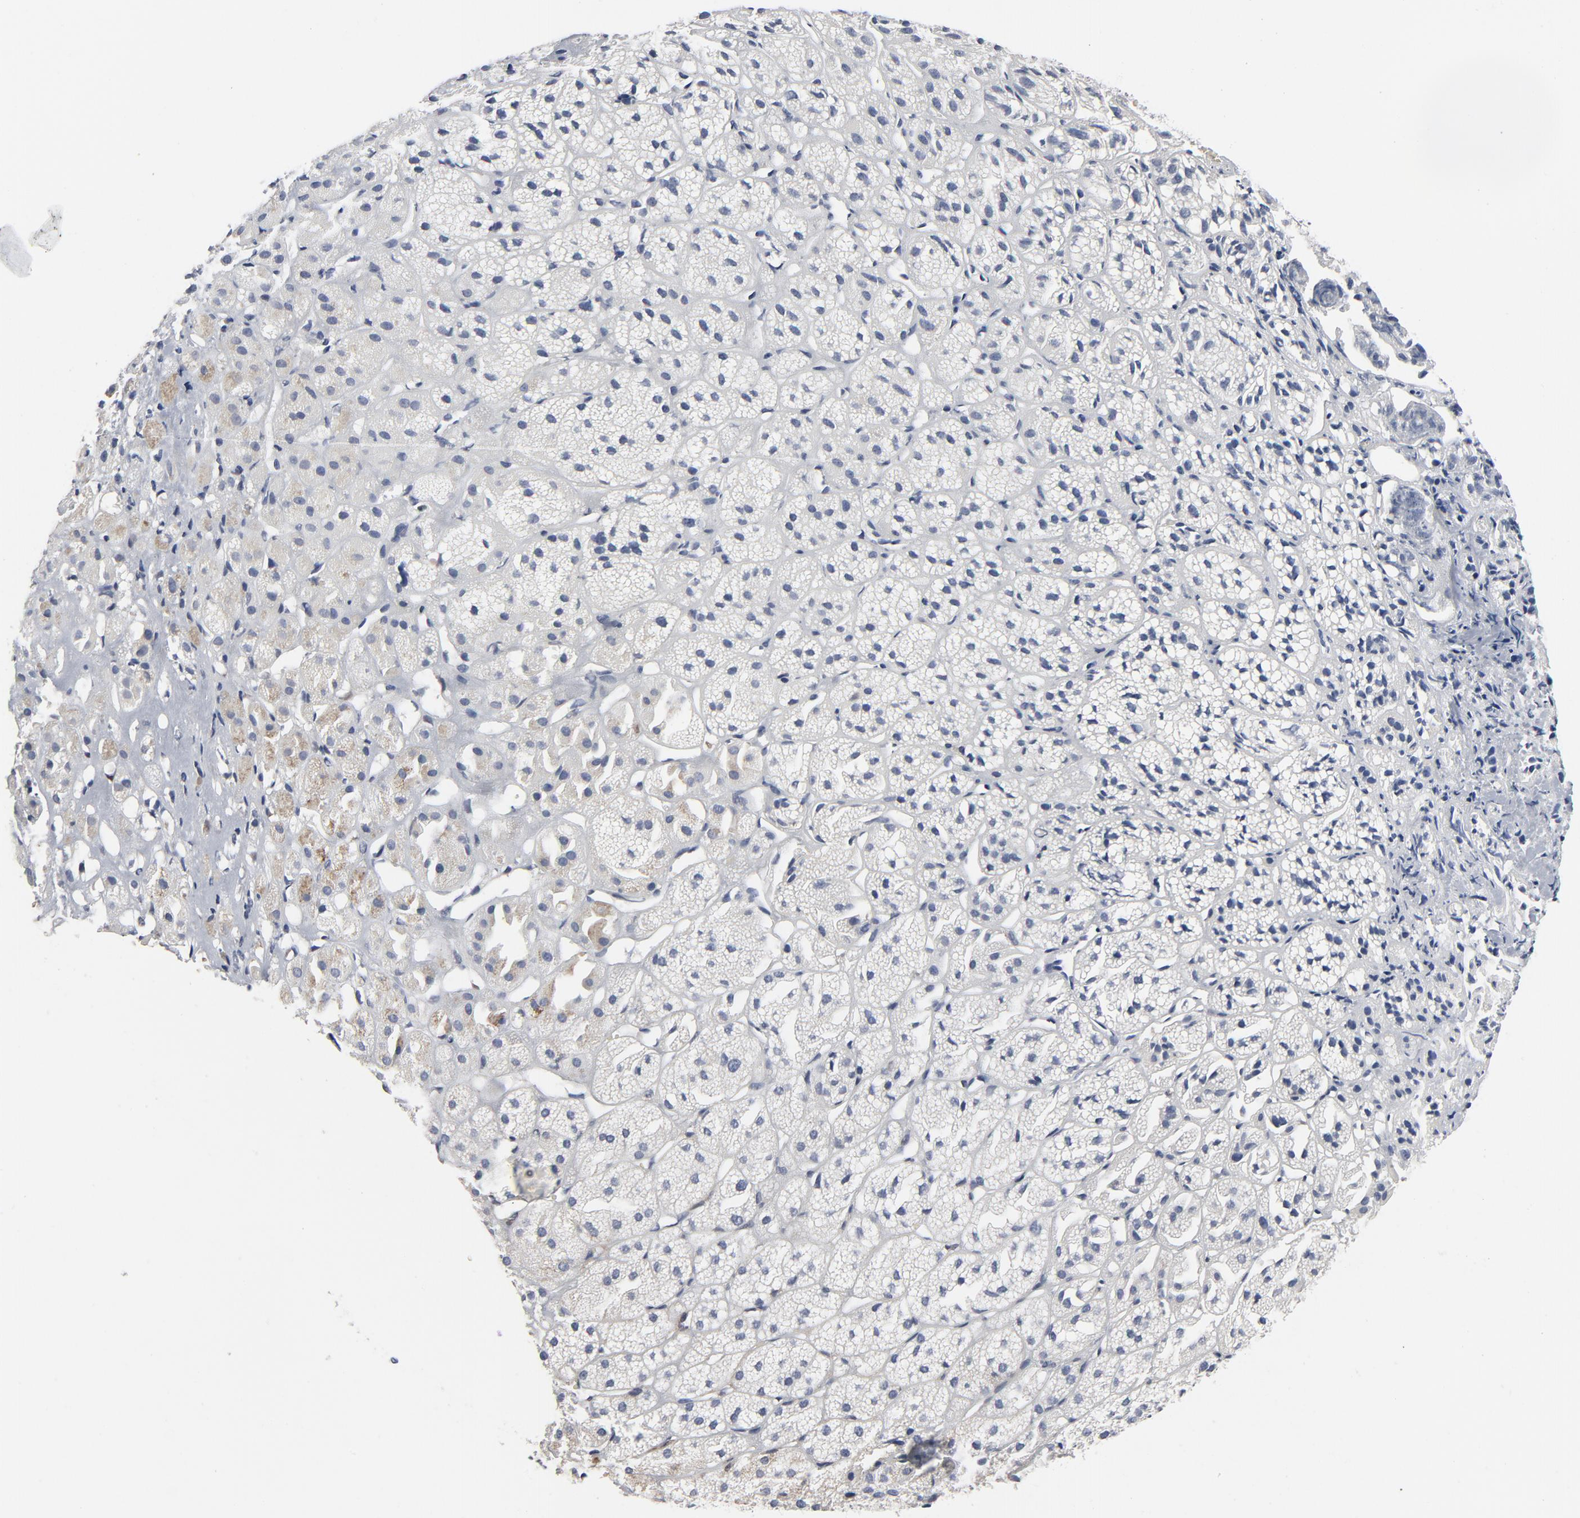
{"staining": {"intensity": "negative", "quantity": "none", "location": "none"}, "tissue": "adrenal gland", "cell_type": "Glandular cells", "image_type": "normal", "snomed": [{"axis": "morphology", "description": "Normal tissue, NOS"}, {"axis": "topography", "description": "Adrenal gland"}], "caption": "A micrograph of human adrenal gland is negative for staining in glandular cells. Nuclei are stained in blue.", "gene": "NFKB1", "patient": {"sex": "female", "age": 71}}